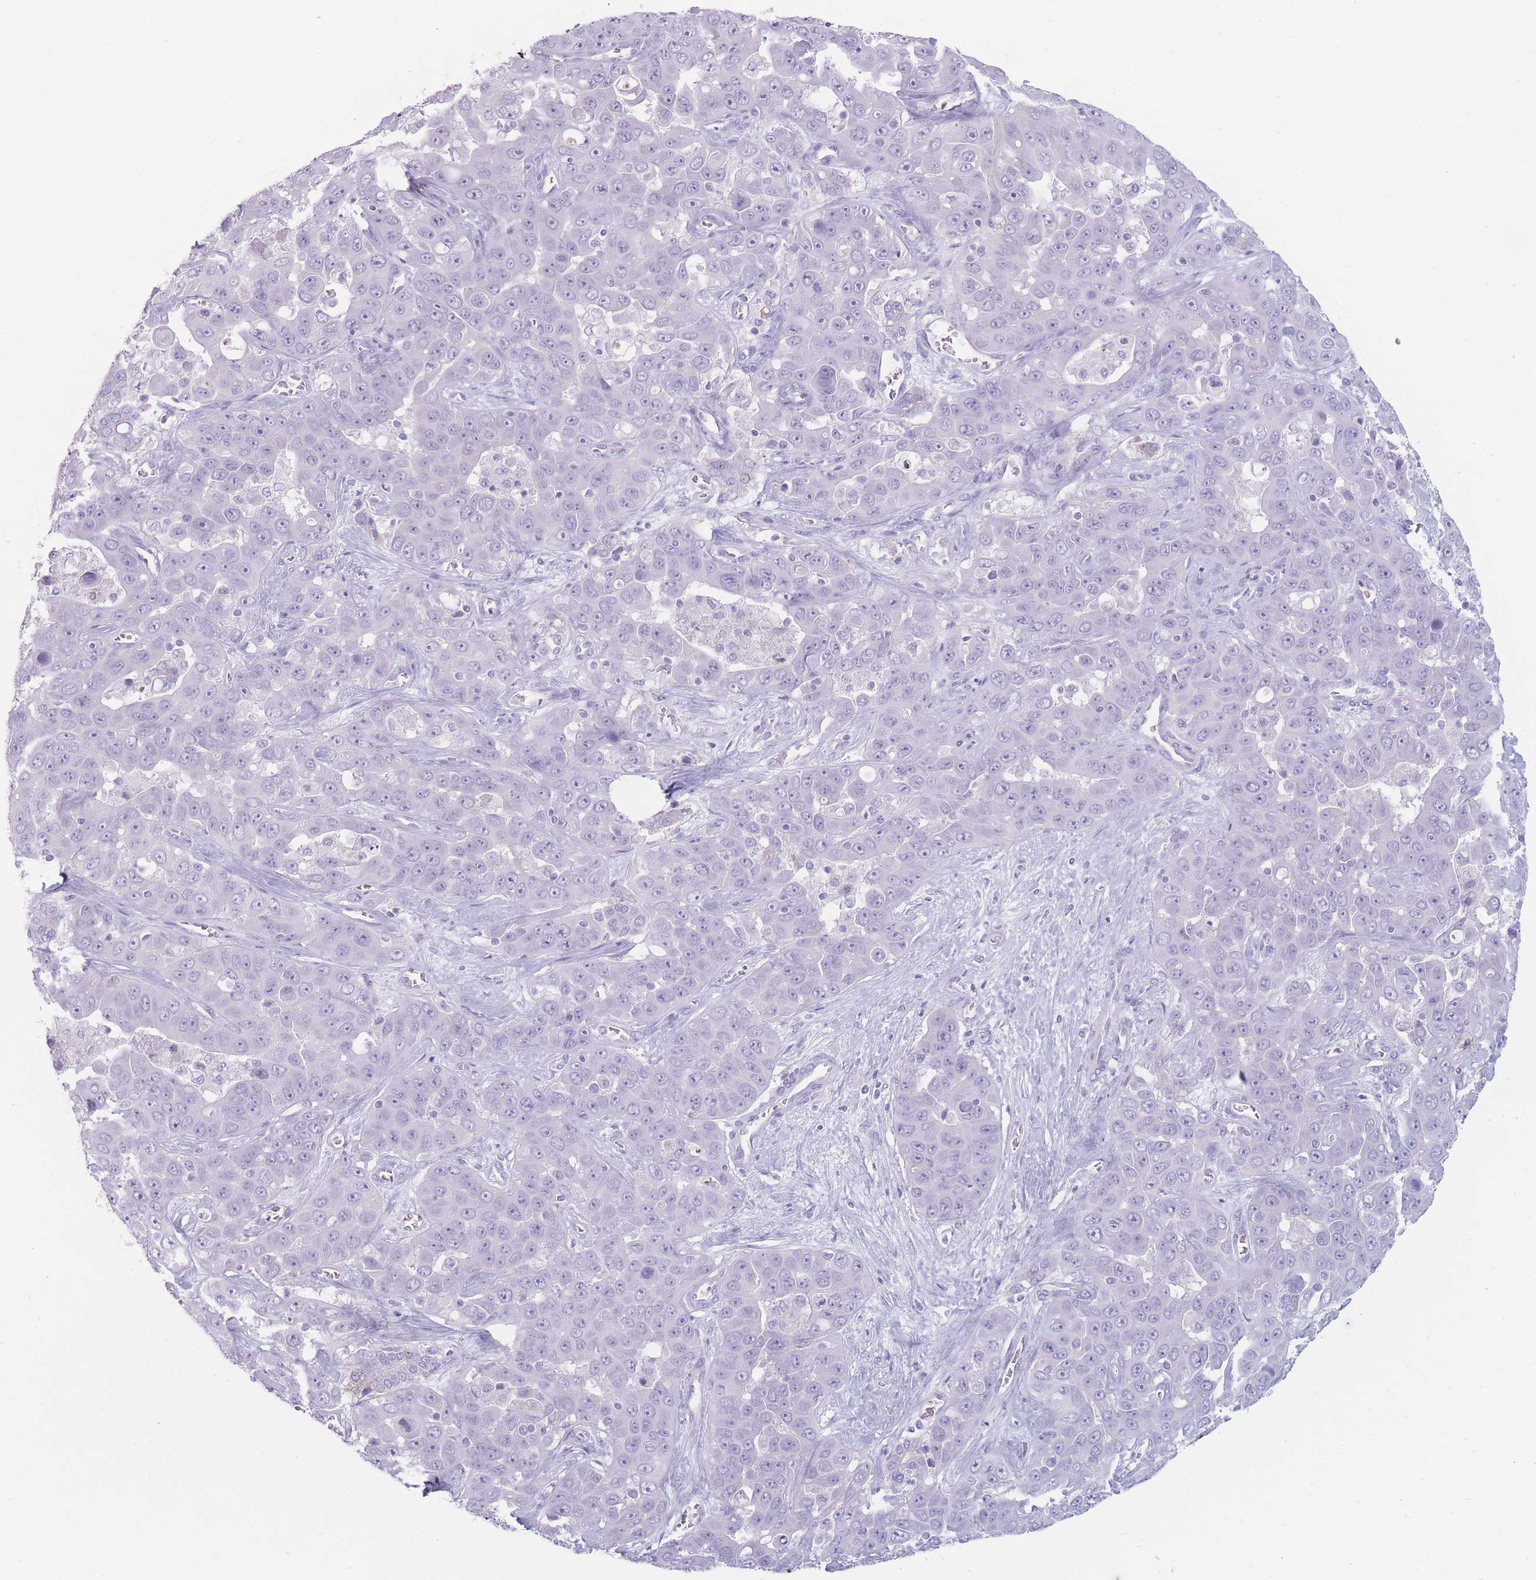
{"staining": {"intensity": "negative", "quantity": "none", "location": "none"}, "tissue": "liver cancer", "cell_type": "Tumor cells", "image_type": "cancer", "snomed": [{"axis": "morphology", "description": "Cholangiocarcinoma"}, {"axis": "topography", "description": "Liver"}], "caption": "Immunohistochemistry histopathology image of human cholangiocarcinoma (liver) stained for a protein (brown), which displays no staining in tumor cells.", "gene": "GPR12", "patient": {"sex": "female", "age": 52}}